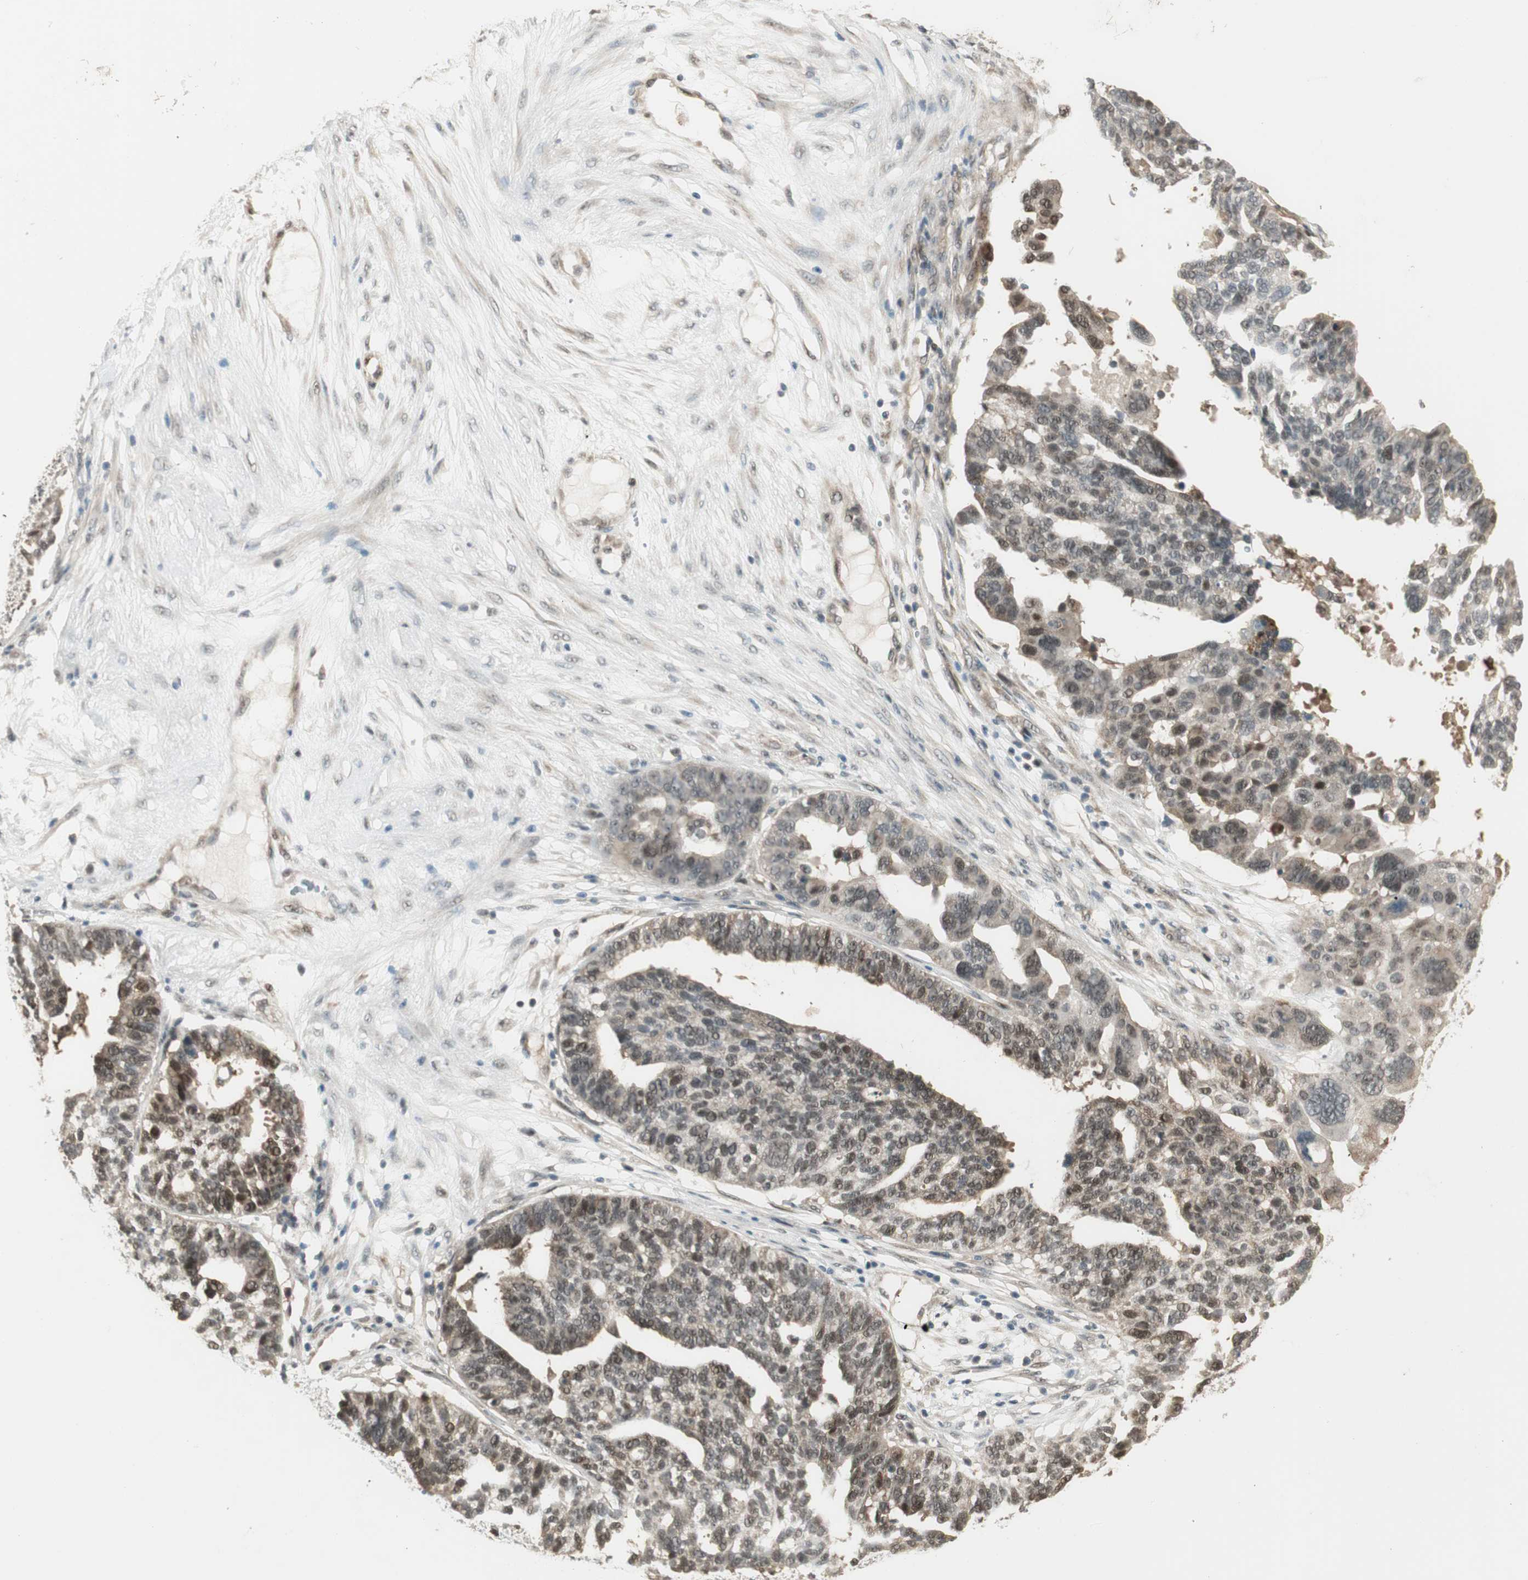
{"staining": {"intensity": "weak", "quantity": "<25%", "location": "cytoplasmic/membranous,nuclear"}, "tissue": "ovarian cancer", "cell_type": "Tumor cells", "image_type": "cancer", "snomed": [{"axis": "morphology", "description": "Cystadenocarcinoma, serous, NOS"}, {"axis": "topography", "description": "Ovary"}], "caption": "Immunohistochemistry (IHC) of human ovarian cancer (serous cystadenocarcinoma) reveals no expression in tumor cells.", "gene": "IPO5", "patient": {"sex": "female", "age": 59}}